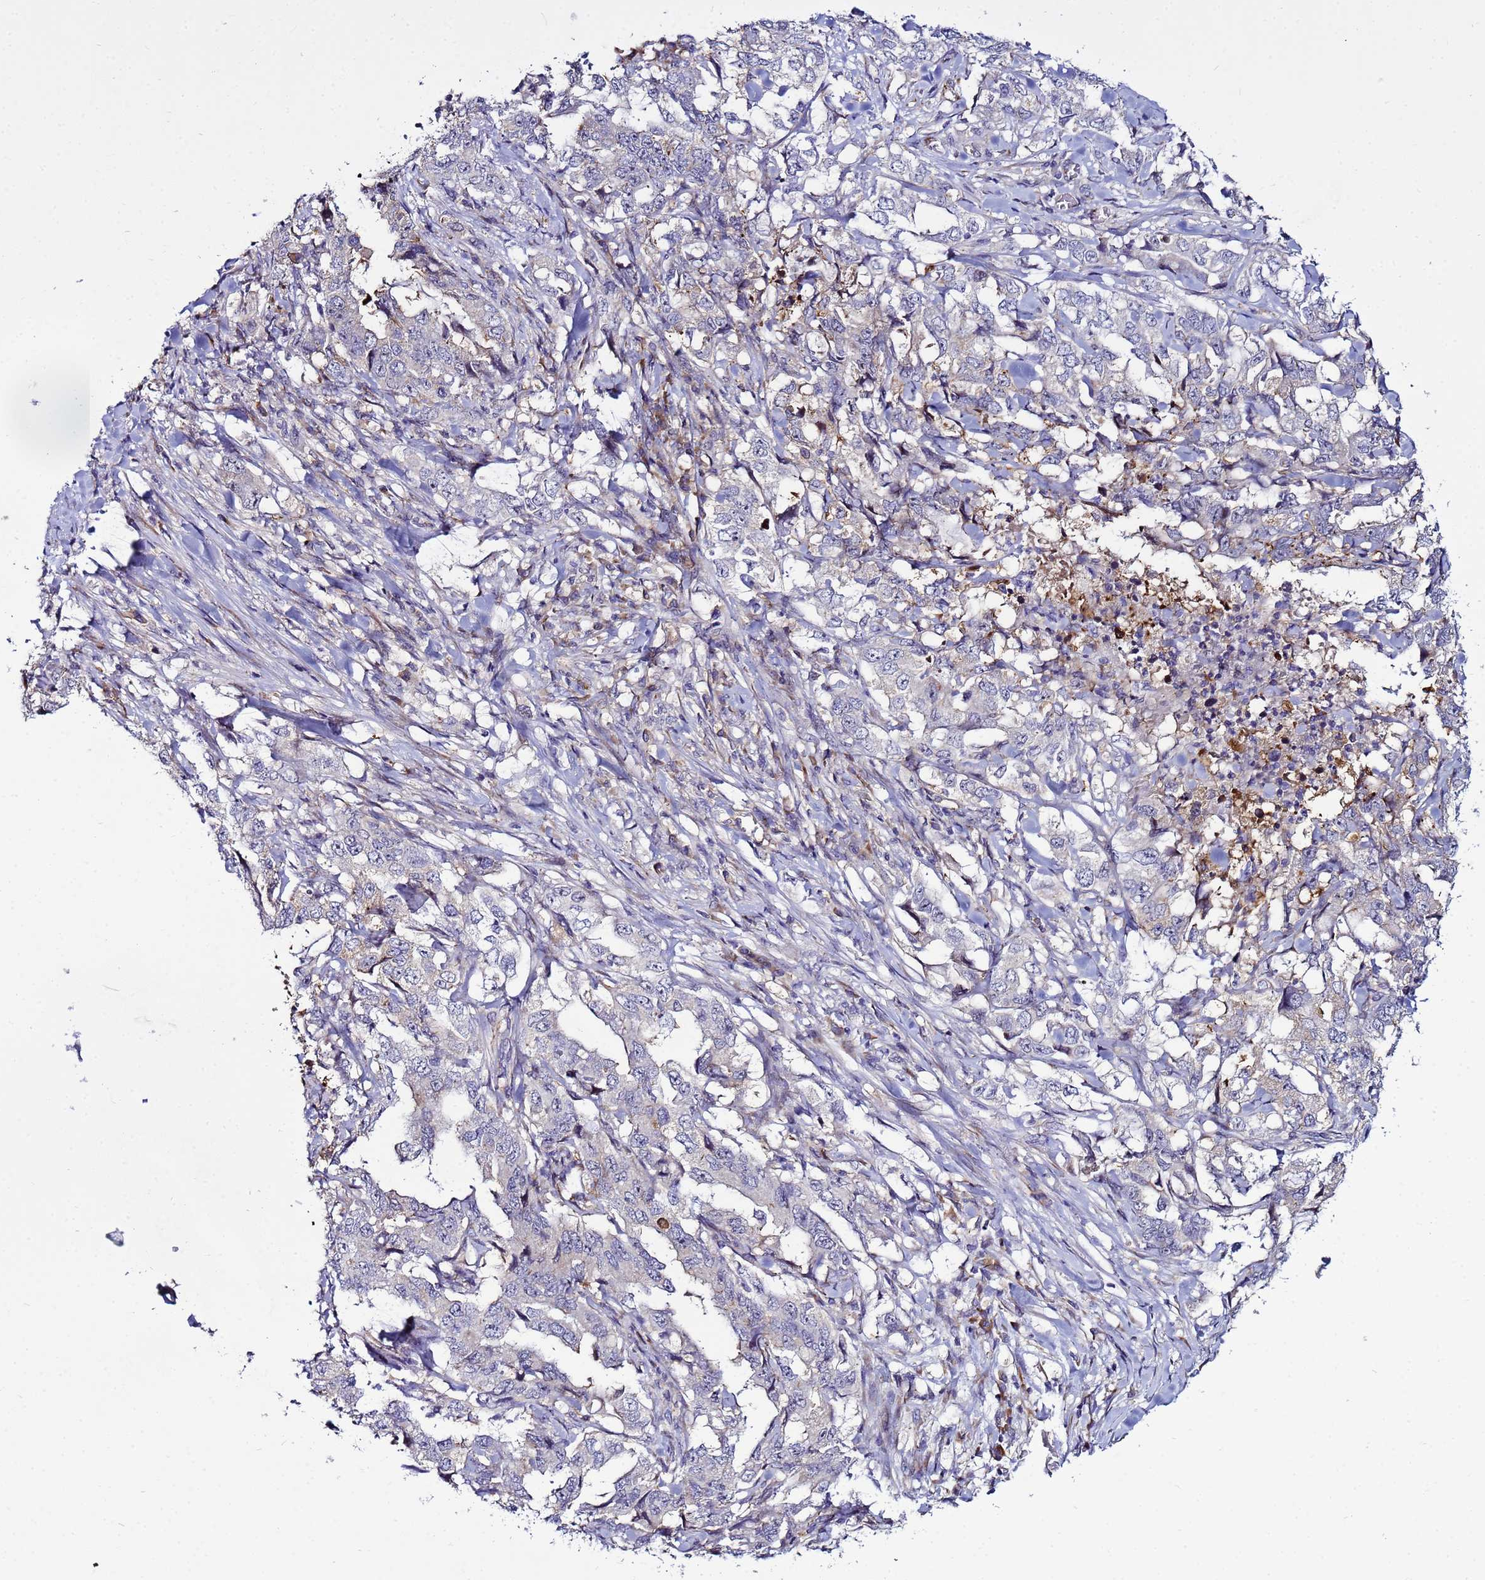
{"staining": {"intensity": "negative", "quantity": "none", "location": "none"}, "tissue": "lung cancer", "cell_type": "Tumor cells", "image_type": "cancer", "snomed": [{"axis": "morphology", "description": "Adenocarcinoma, NOS"}, {"axis": "topography", "description": "Lung"}], "caption": "Tumor cells are negative for brown protein staining in lung cancer (adenocarcinoma).", "gene": "NOL8", "patient": {"sex": "female", "age": 51}}